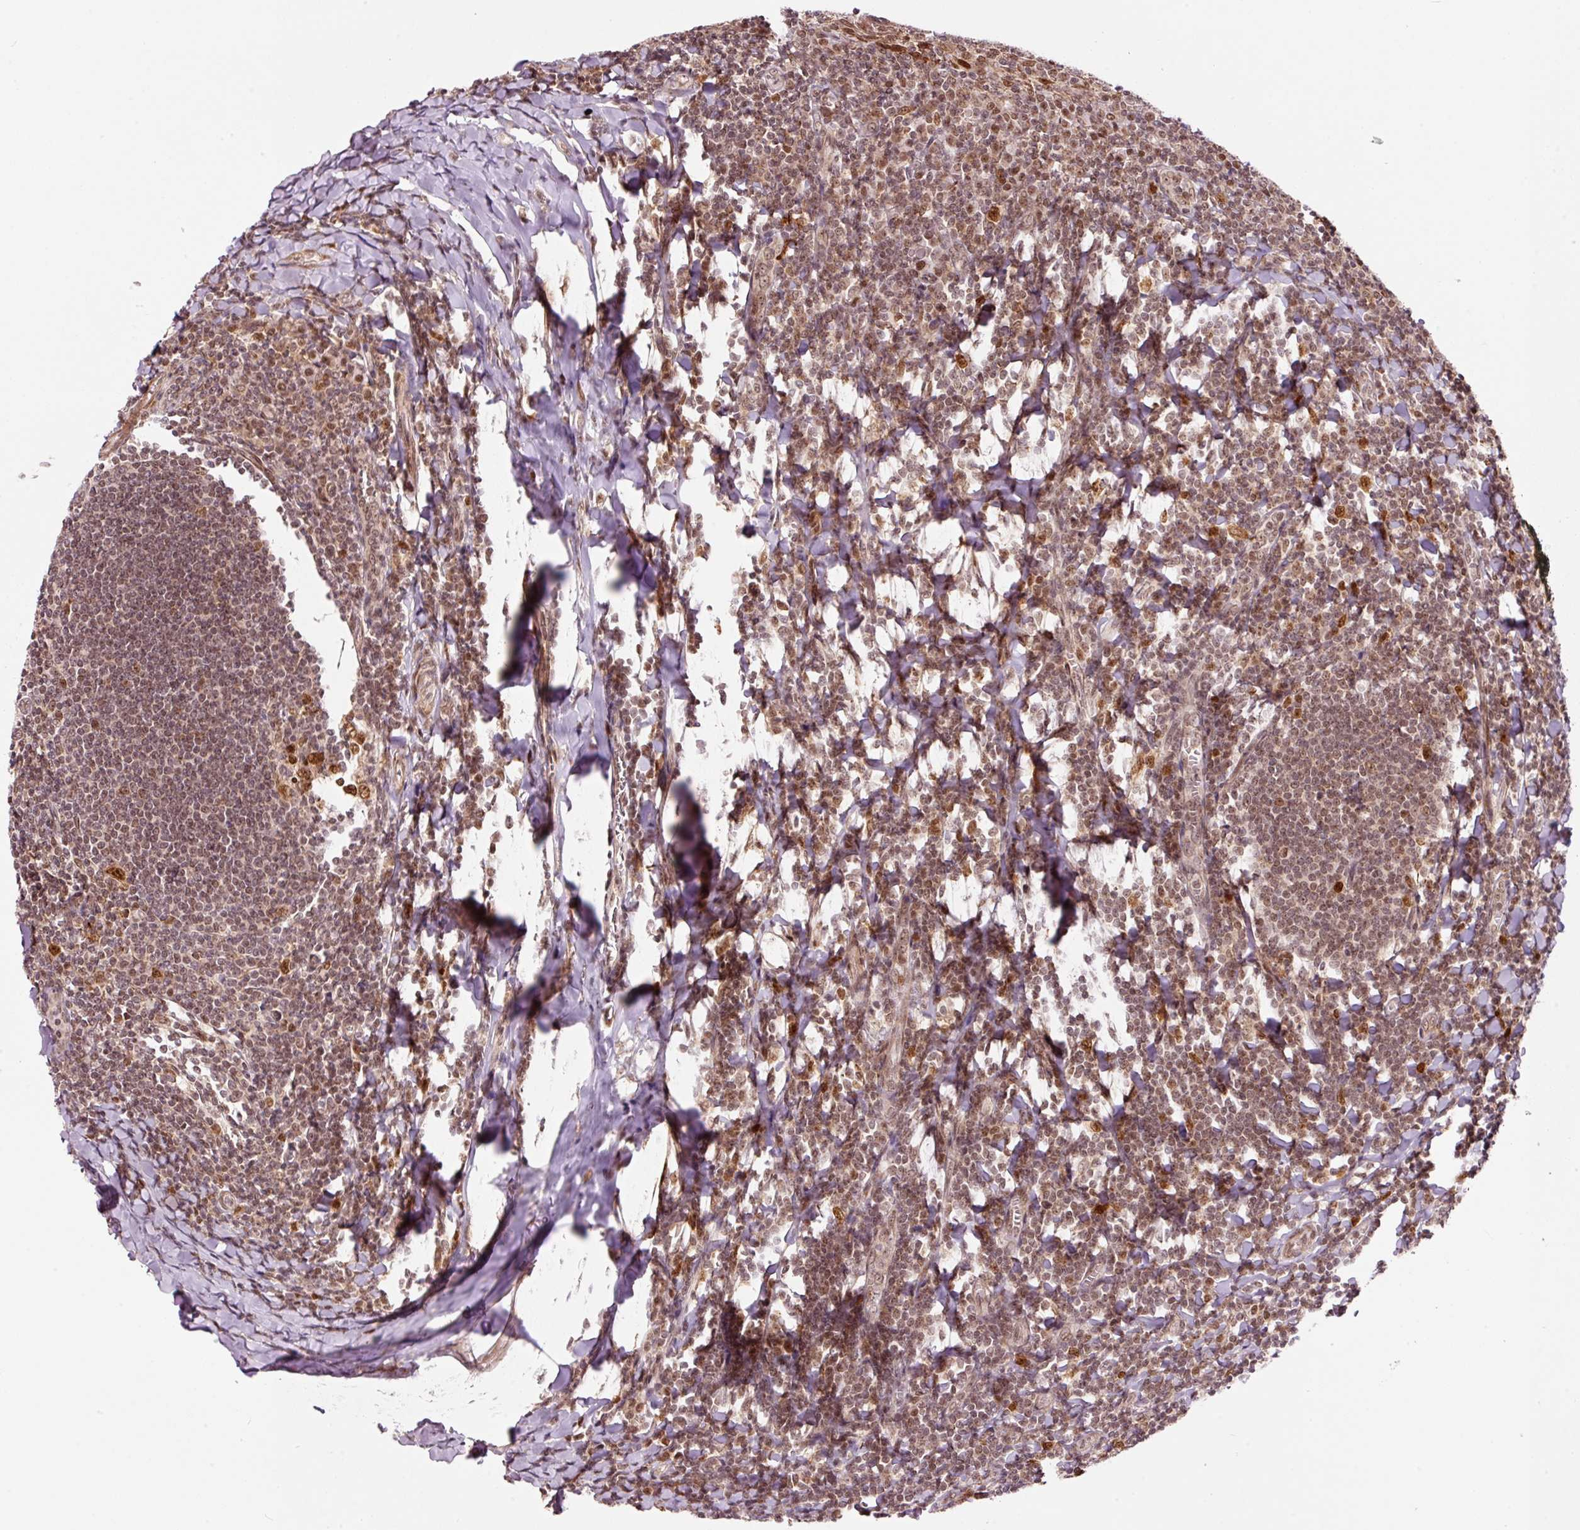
{"staining": {"intensity": "strong", "quantity": ">75%", "location": "nuclear"}, "tissue": "tonsil", "cell_type": "Germinal center cells", "image_type": "normal", "snomed": [{"axis": "morphology", "description": "Normal tissue, NOS"}, {"axis": "topography", "description": "Tonsil"}], "caption": "Protein expression analysis of normal human tonsil reveals strong nuclear positivity in approximately >75% of germinal center cells.", "gene": "RFC4", "patient": {"sex": "male", "age": 27}}